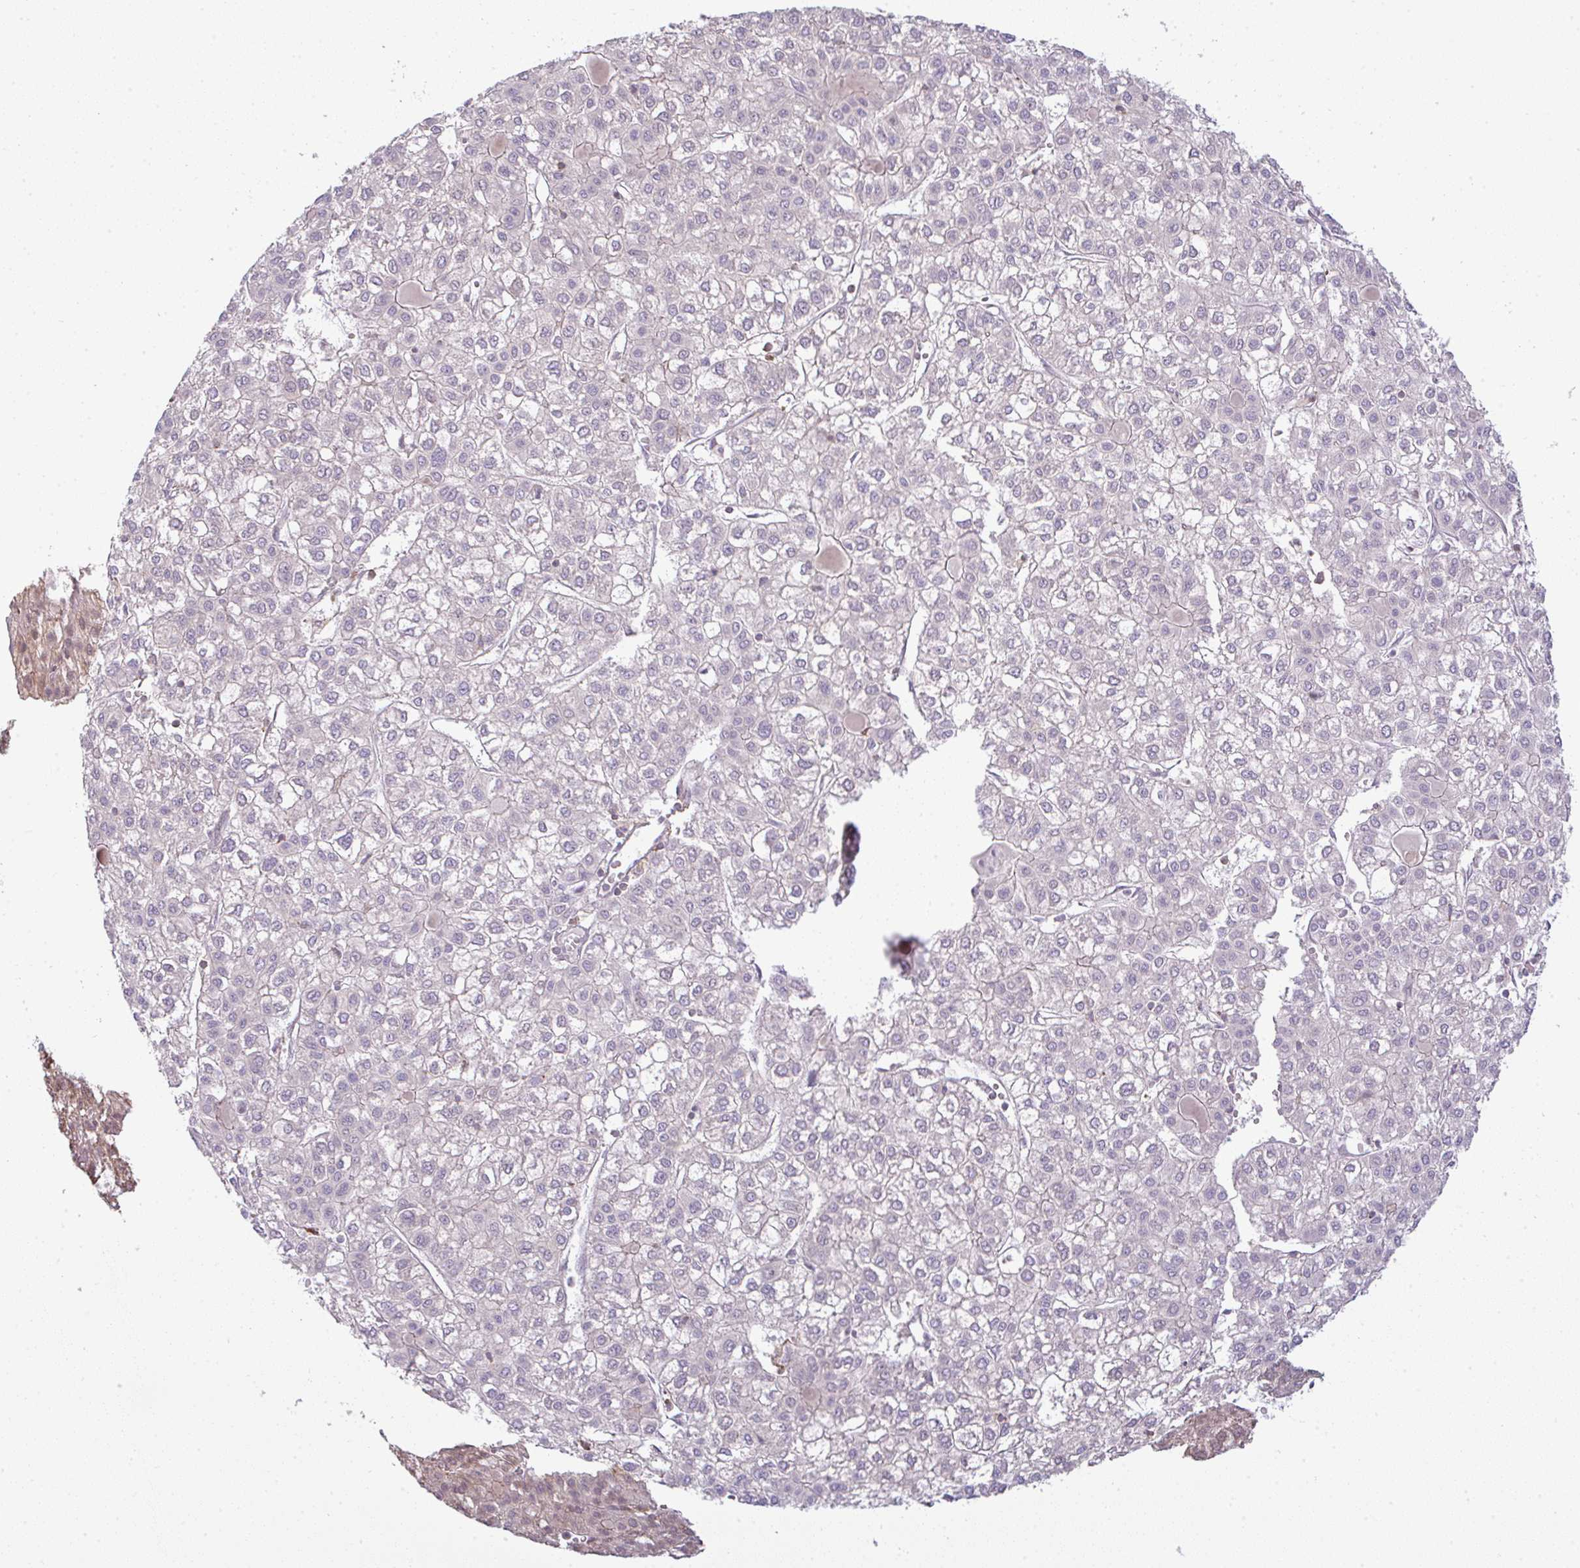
{"staining": {"intensity": "negative", "quantity": "none", "location": "none"}, "tissue": "liver cancer", "cell_type": "Tumor cells", "image_type": "cancer", "snomed": [{"axis": "morphology", "description": "Carcinoma, Hepatocellular, NOS"}, {"axis": "topography", "description": "Liver"}], "caption": "A high-resolution histopathology image shows immunohistochemistry staining of hepatocellular carcinoma (liver), which demonstrates no significant expression in tumor cells.", "gene": "CSE1L", "patient": {"sex": "female", "age": 43}}